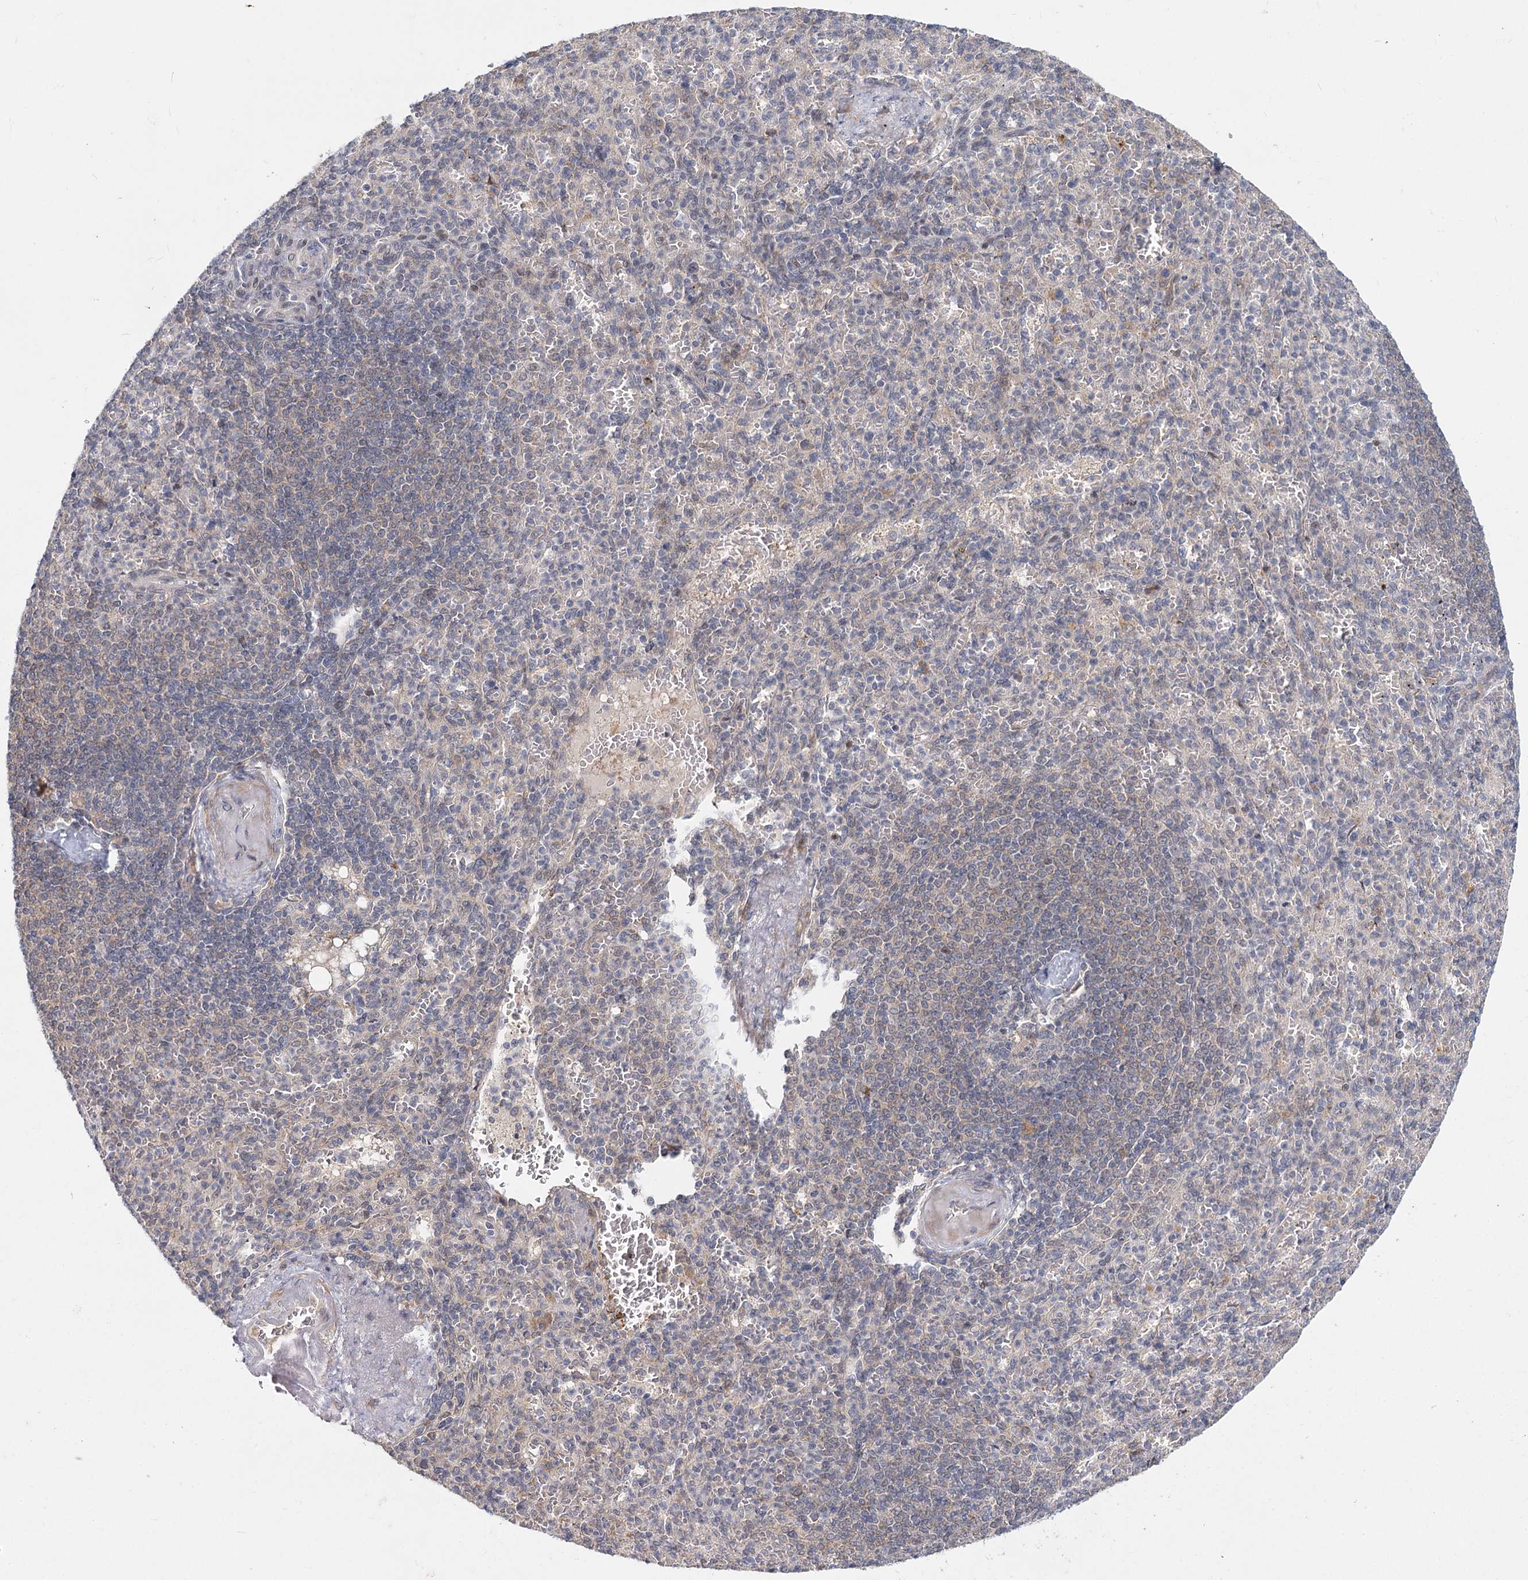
{"staining": {"intensity": "negative", "quantity": "none", "location": "none"}, "tissue": "spleen", "cell_type": "Cells in red pulp", "image_type": "normal", "snomed": [{"axis": "morphology", "description": "Normal tissue, NOS"}, {"axis": "topography", "description": "Spleen"}], "caption": "Protein analysis of normal spleen reveals no significant expression in cells in red pulp. (DAB immunohistochemistry visualized using brightfield microscopy, high magnification).", "gene": "AP3B1", "patient": {"sex": "female", "age": 74}}